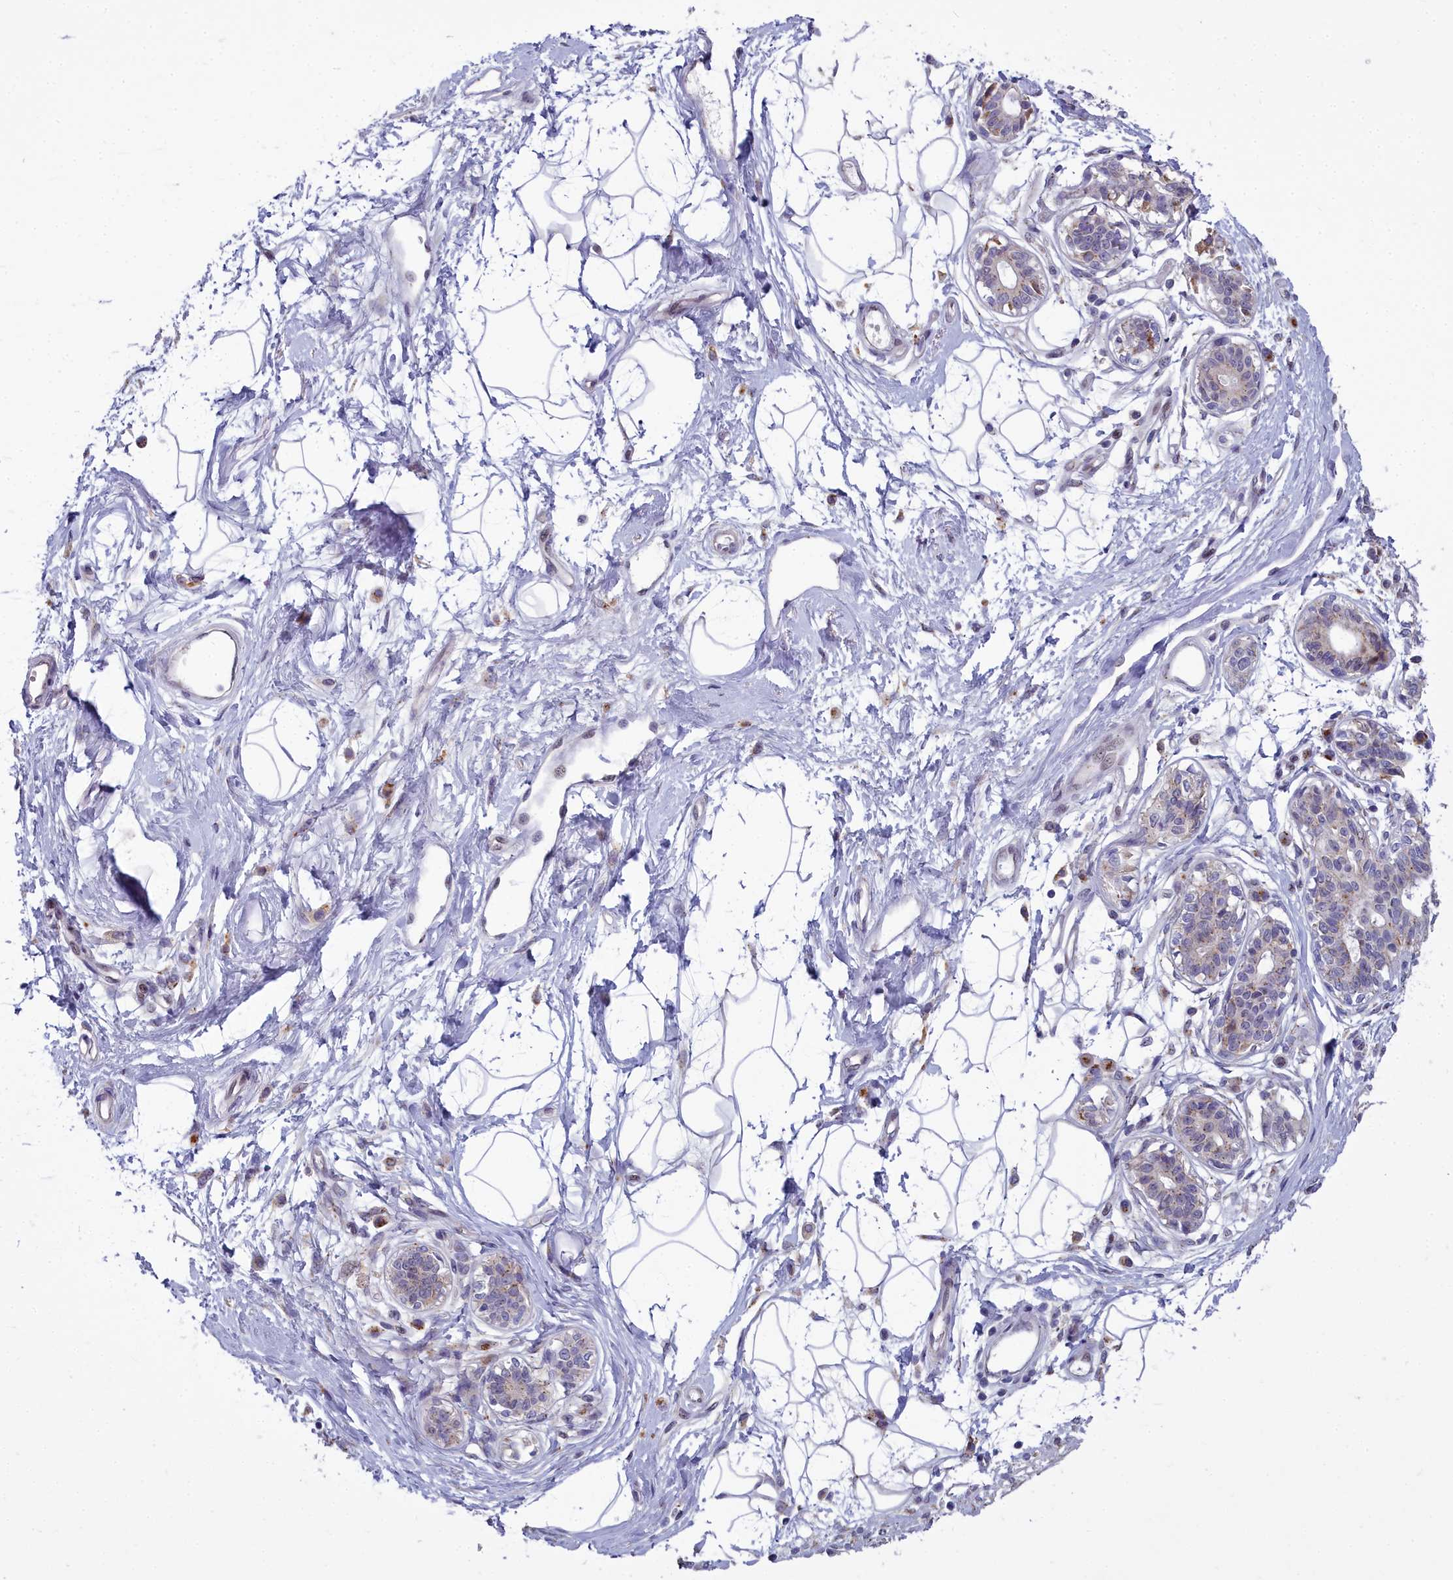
{"staining": {"intensity": "negative", "quantity": "none", "location": "none"}, "tissue": "breast", "cell_type": "Adipocytes", "image_type": "normal", "snomed": [{"axis": "morphology", "description": "Normal tissue, NOS"}, {"axis": "topography", "description": "Breast"}], "caption": "A histopathology image of breast stained for a protein exhibits no brown staining in adipocytes. Nuclei are stained in blue.", "gene": "WDPCP", "patient": {"sex": "female", "age": 45}}